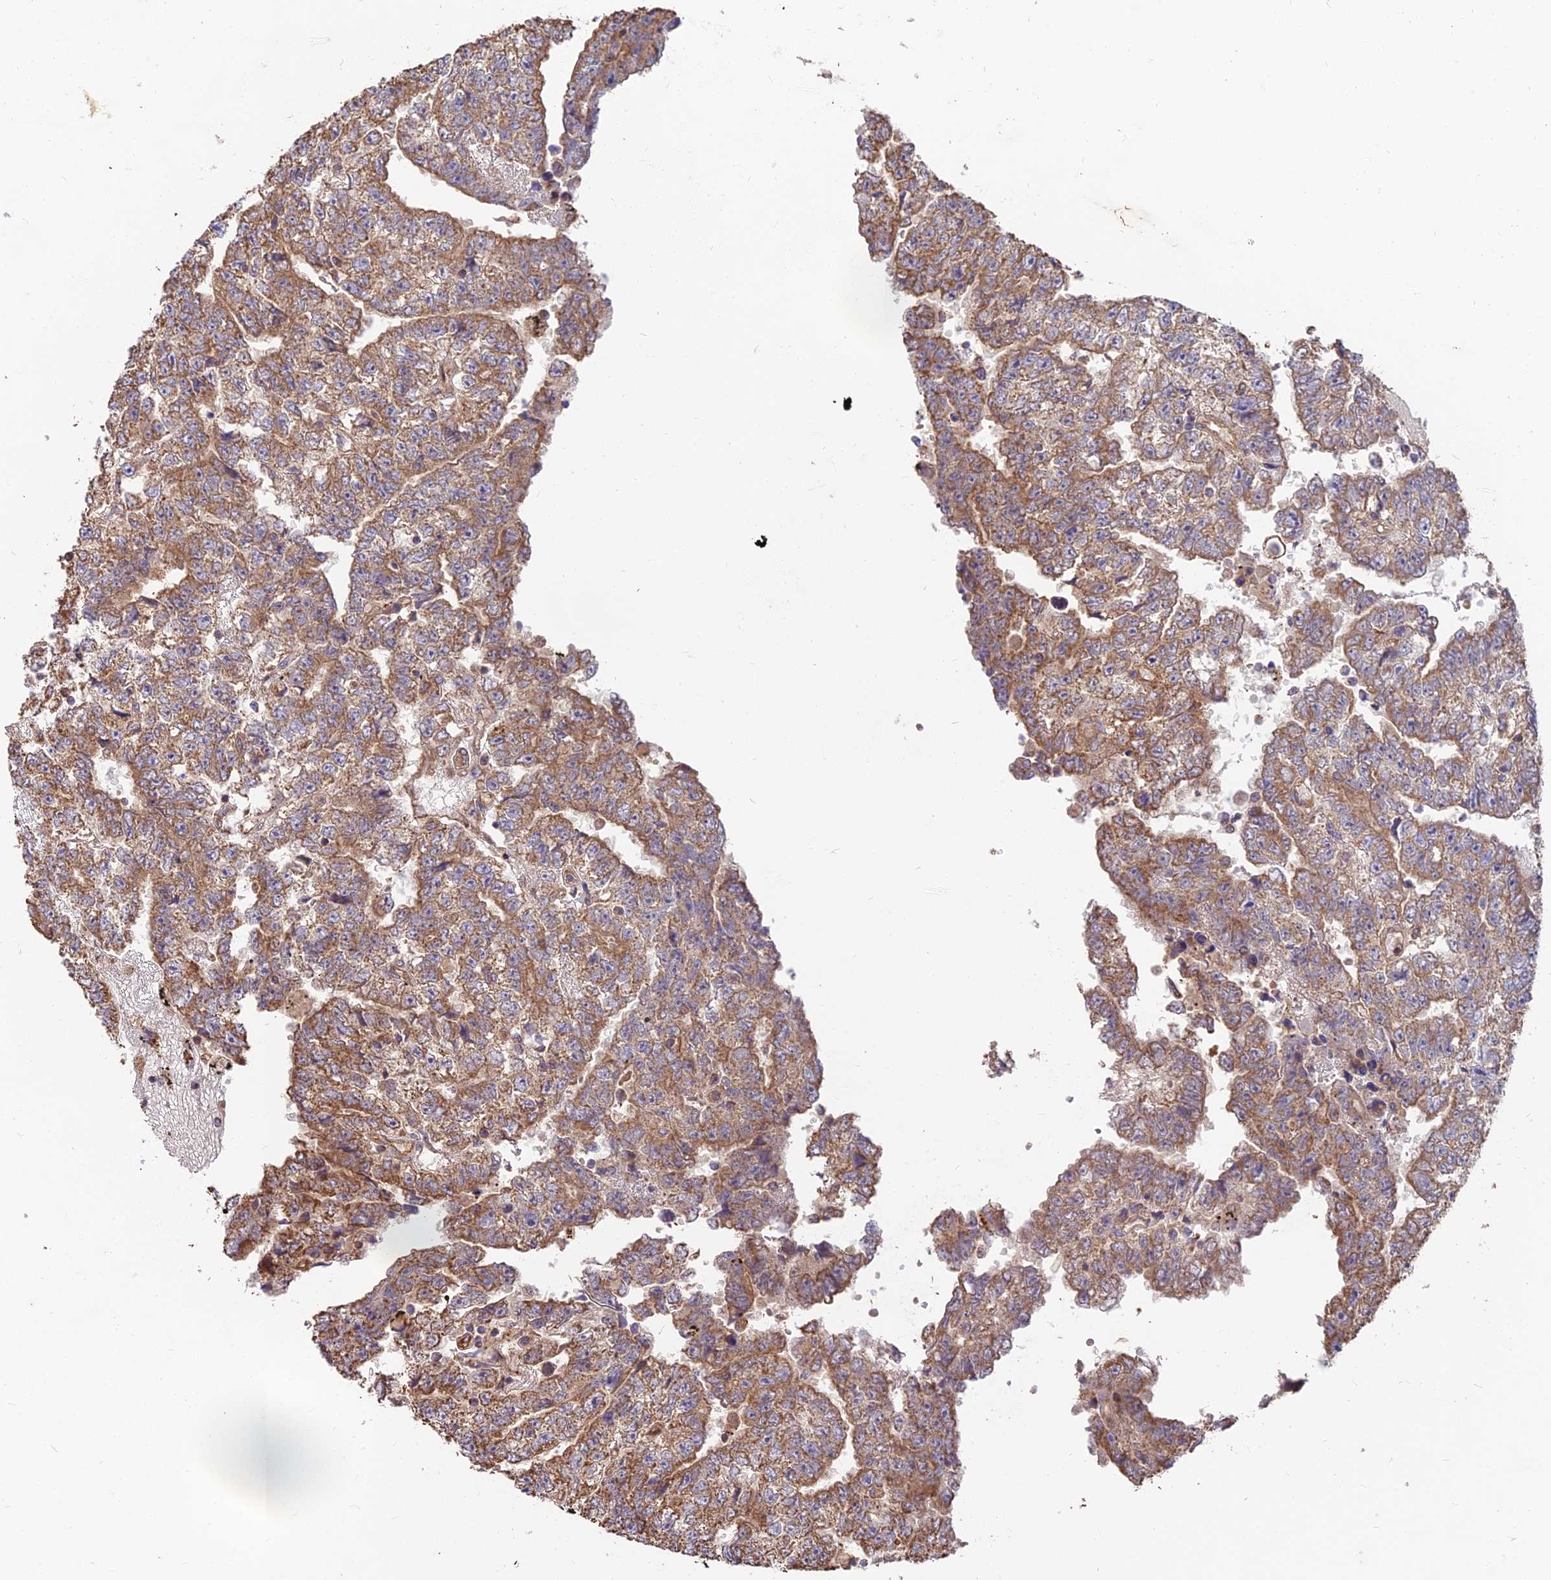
{"staining": {"intensity": "moderate", "quantity": ">75%", "location": "cytoplasmic/membranous"}, "tissue": "testis cancer", "cell_type": "Tumor cells", "image_type": "cancer", "snomed": [{"axis": "morphology", "description": "Carcinoma, Embryonal, NOS"}, {"axis": "topography", "description": "Testis"}], "caption": "A high-resolution histopathology image shows immunohistochemistry staining of testis embryonal carcinoma, which reveals moderate cytoplasmic/membranous staining in approximately >75% of tumor cells.", "gene": "CEMIP2", "patient": {"sex": "male", "age": 25}}